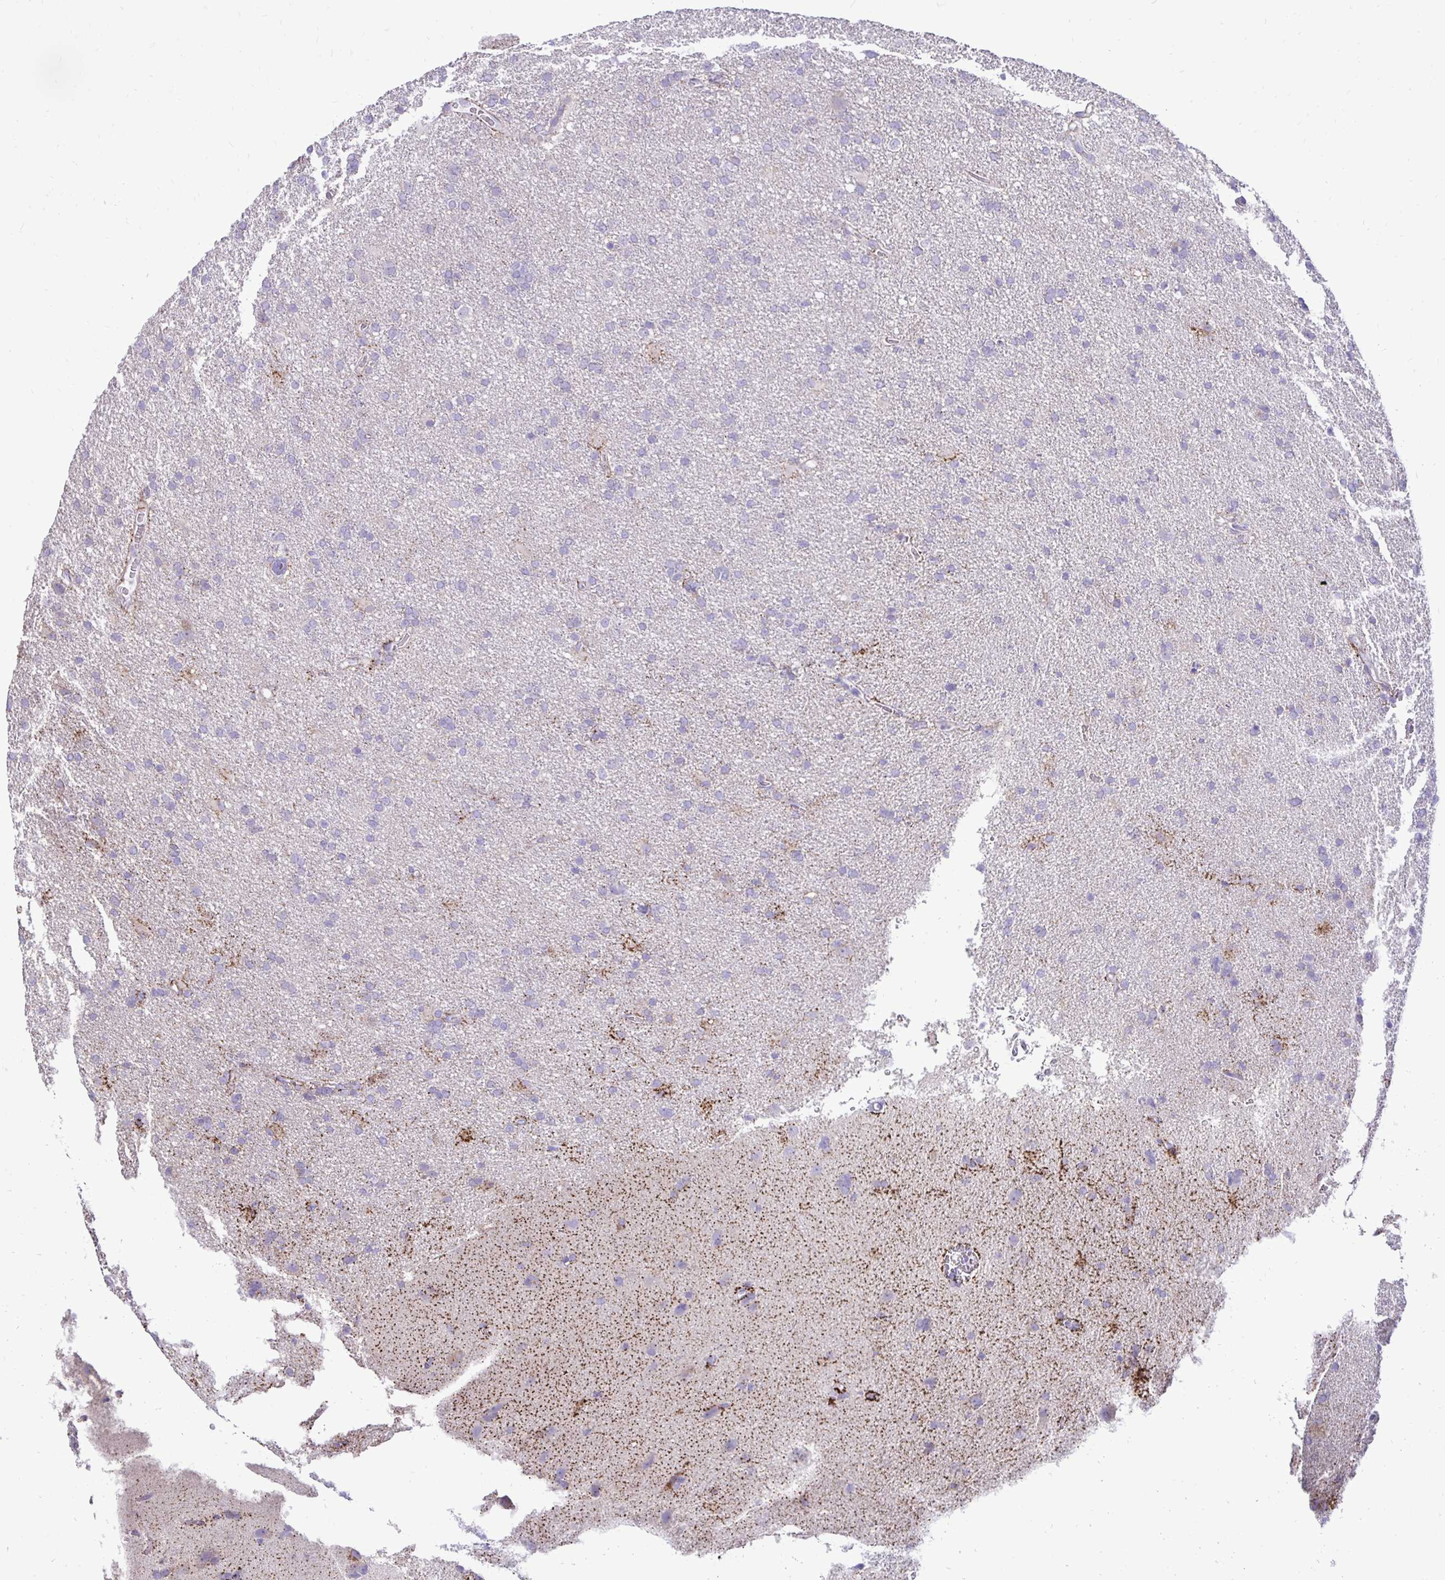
{"staining": {"intensity": "negative", "quantity": "none", "location": "none"}, "tissue": "glioma", "cell_type": "Tumor cells", "image_type": "cancer", "snomed": [{"axis": "morphology", "description": "Glioma, malignant, Low grade"}, {"axis": "topography", "description": "Brain"}], "caption": "Image shows no significant protein expression in tumor cells of malignant glioma (low-grade).", "gene": "GAS2", "patient": {"sex": "male", "age": 66}}